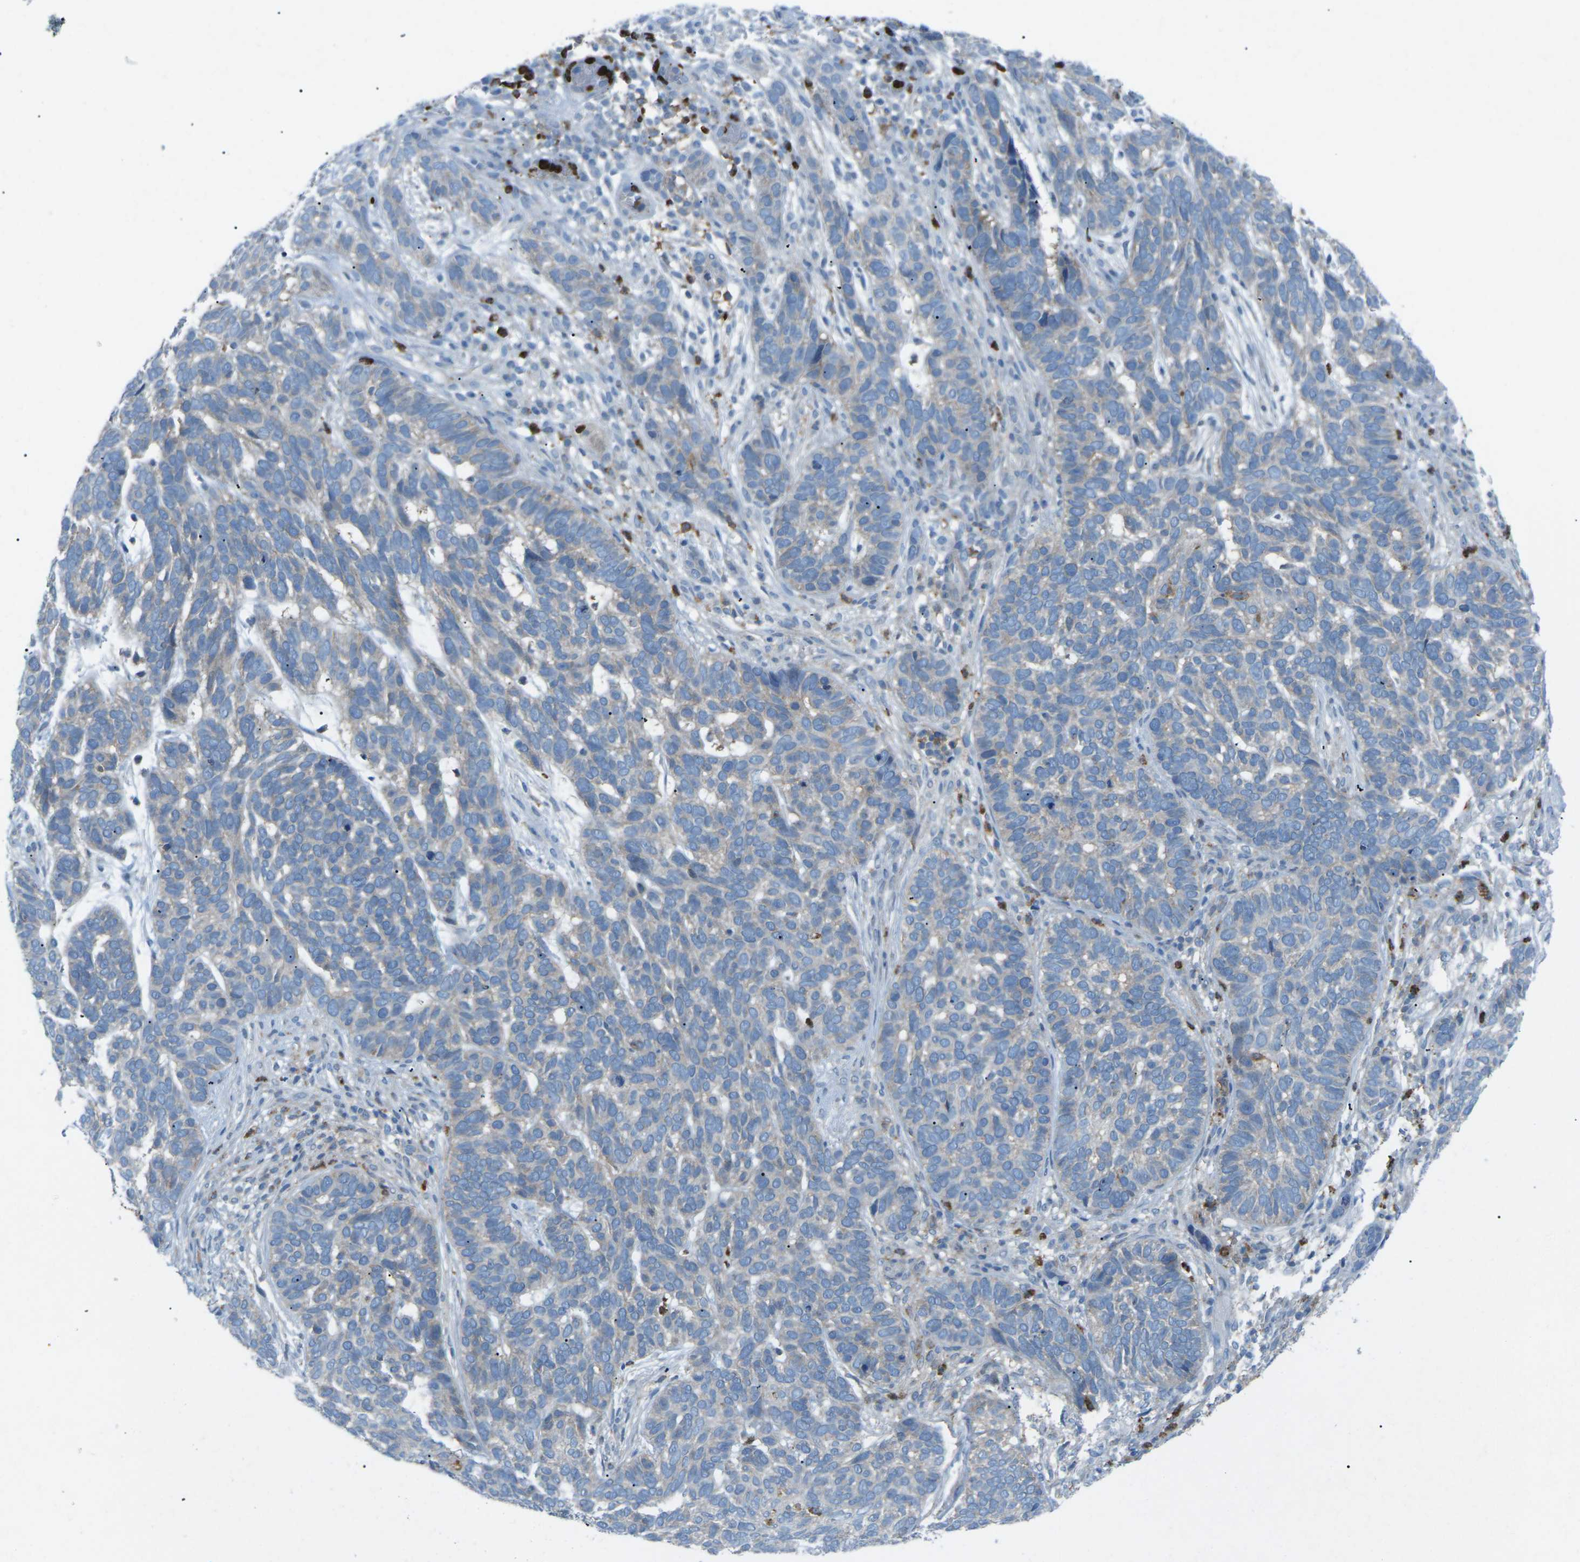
{"staining": {"intensity": "weak", "quantity": "<25%", "location": "cytoplasmic/membranous"}, "tissue": "skin cancer", "cell_type": "Tumor cells", "image_type": "cancer", "snomed": [{"axis": "morphology", "description": "Basal cell carcinoma"}, {"axis": "topography", "description": "Skin"}], "caption": "The photomicrograph demonstrates no significant positivity in tumor cells of skin cancer (basal cell carcinoma).", "gene": "STK11", "patient": {"sex": "male", "age": 87}}